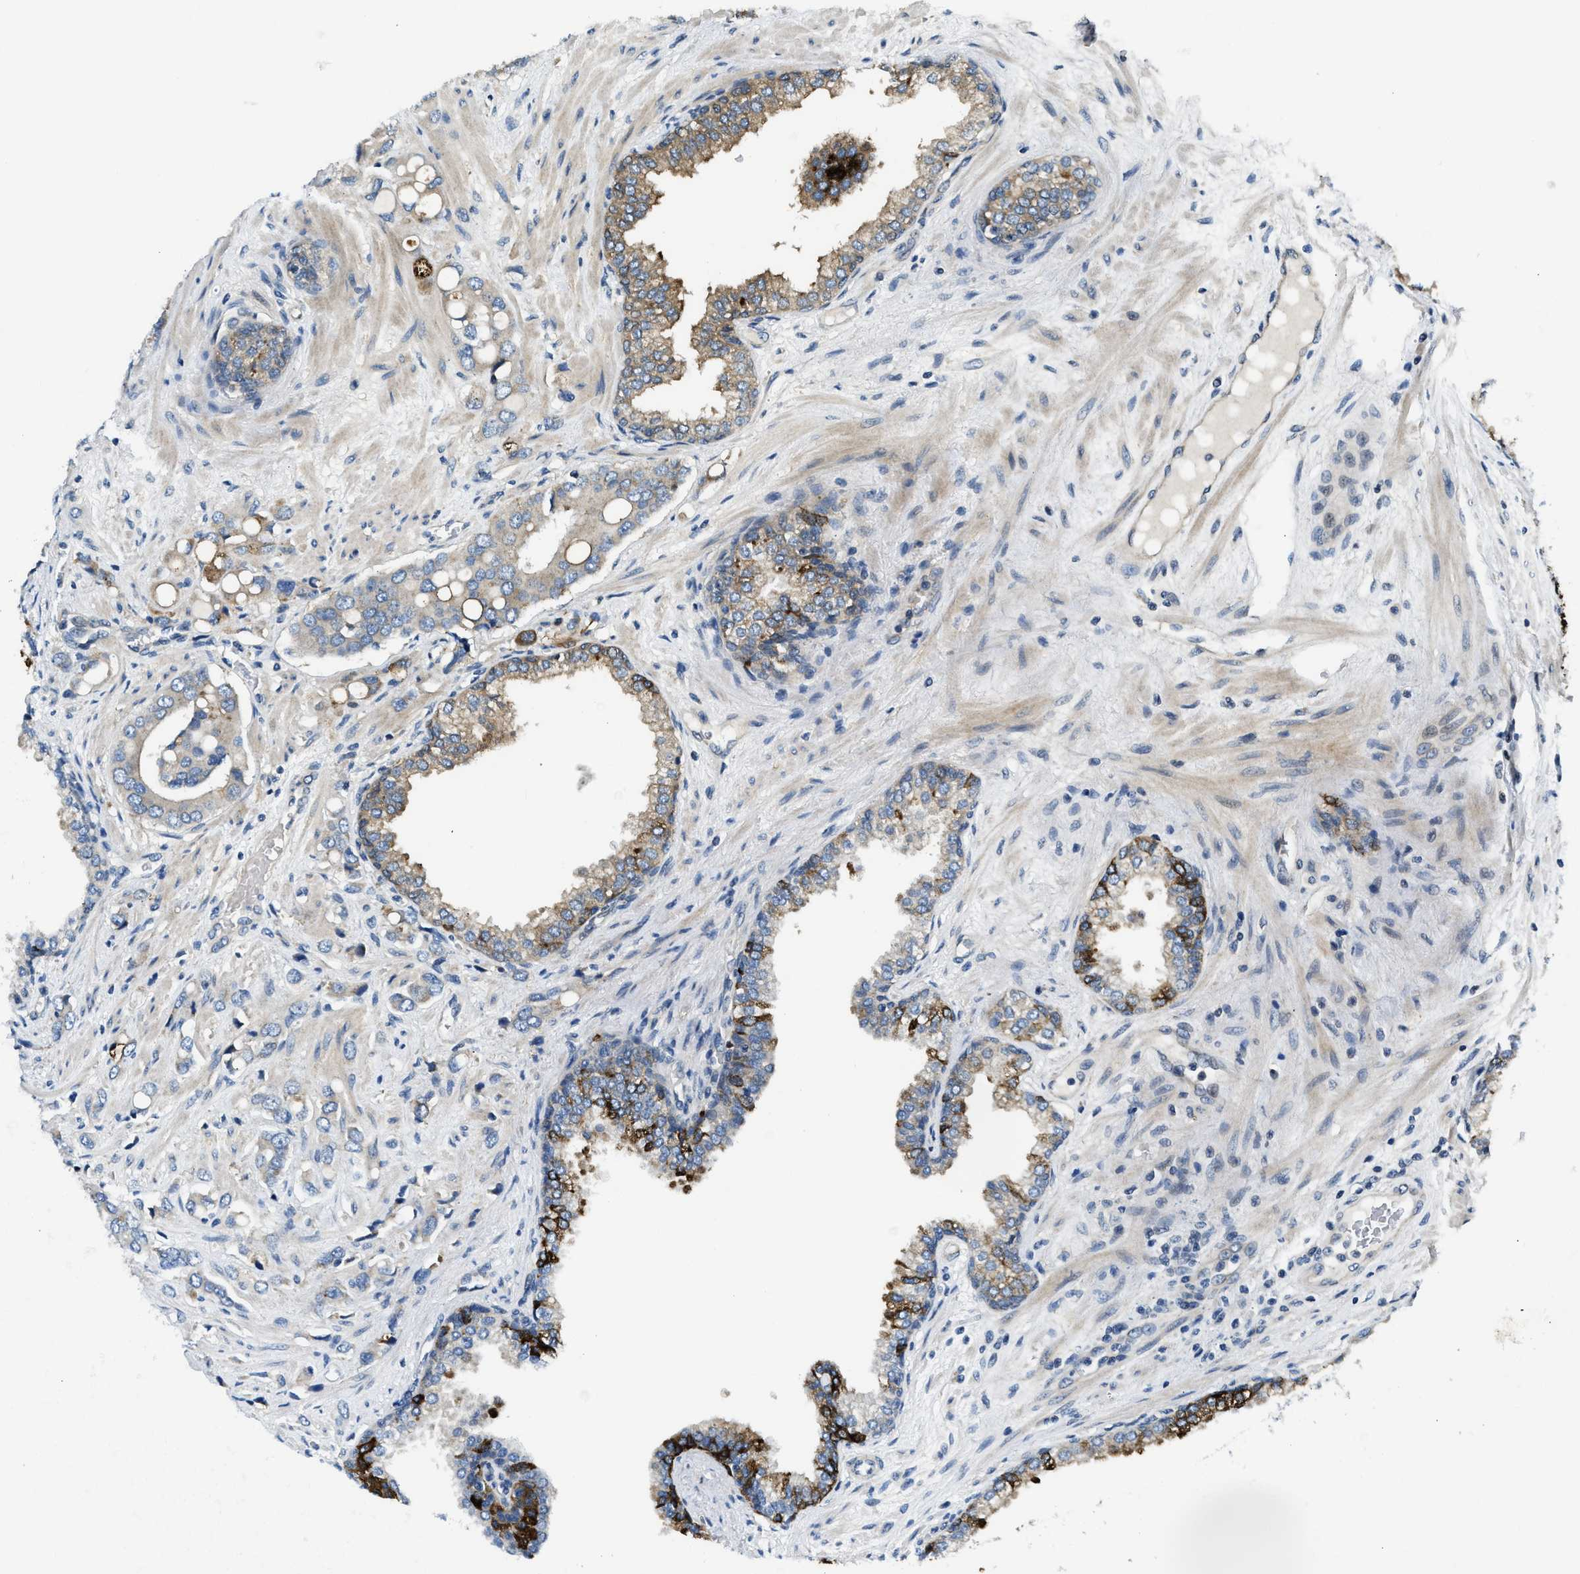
{"staining": {"intensity": "strong", "quantity": "25%-75%", "location": "cytoplasmic/membranous"}, "tissue": "prostate cancer", "cell_type": "Tumor cells", "image_type": "cancer", "snomed": [{"axis": "morphology", "description": "Adenocarcinoma, High grade"}, {"axis": "topography", "description": "Prostate"}], "caption": "This histopathology image shows immunohistochemistry staining of prostate cancer (adenocarcinoma (high-grade)), with high strong cytoplasmic/membranous expression in approximately 25%-75% of tumor cells.", "gene": "IL3RA", "patient": {"sex": "male", "age": 52}}